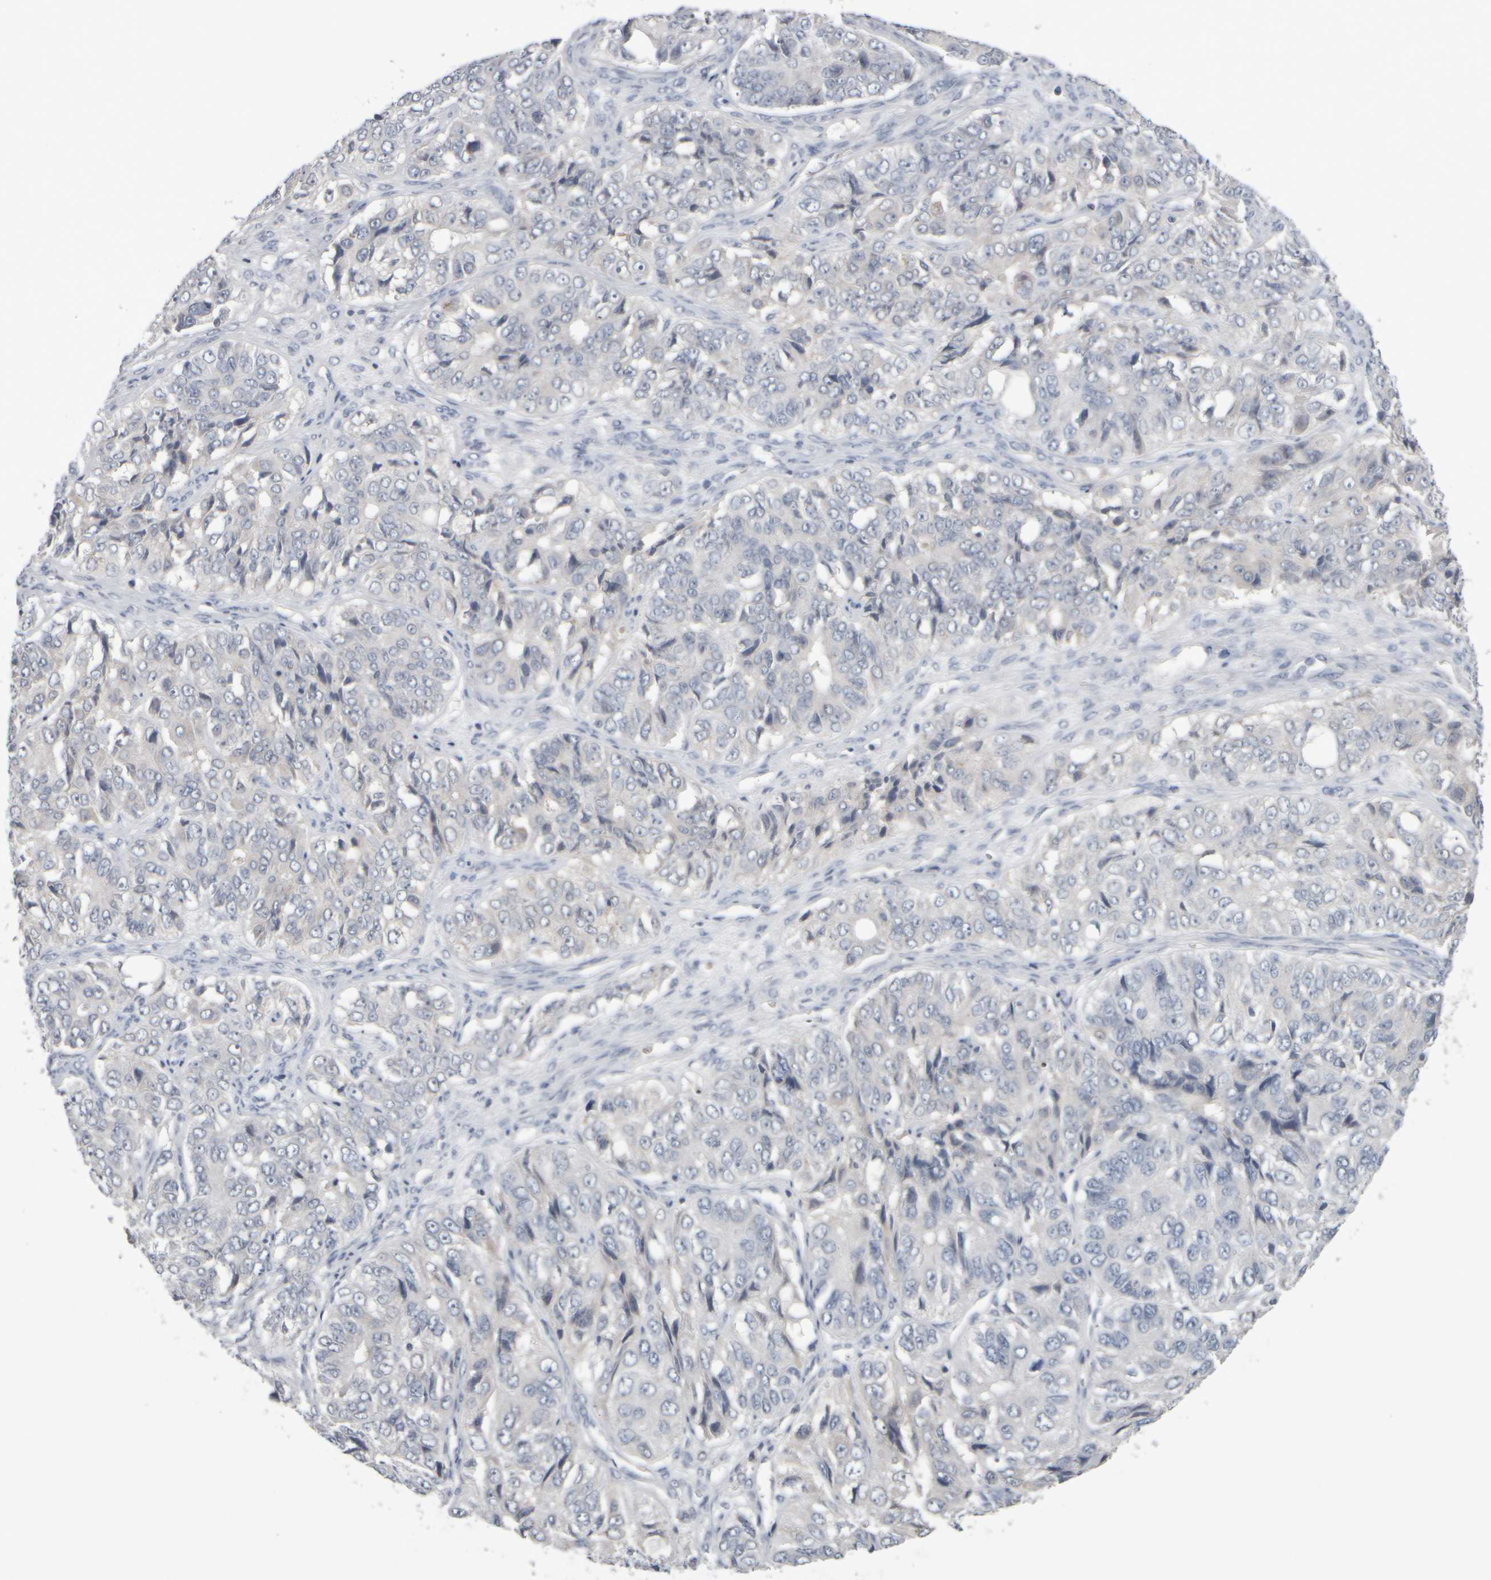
{"staining": {"intensity": "negative", "quantity": "none", "location": "none"}, "tissue": "ovarian cancer", "cell_type": "Tumor cells", "image_type": "cancer", "snomed": [{"axis": "morphology", "description": "Carcinoma, endometroid"}, {"axis": "topography", "description": "Ovary"}], "caption": "This is an IHC photomicrograph of human ovarian cancer. There is no positivity in tumor cells.", "gene": "EPHX2", "patient": {"sex": "female", "age": 51}}